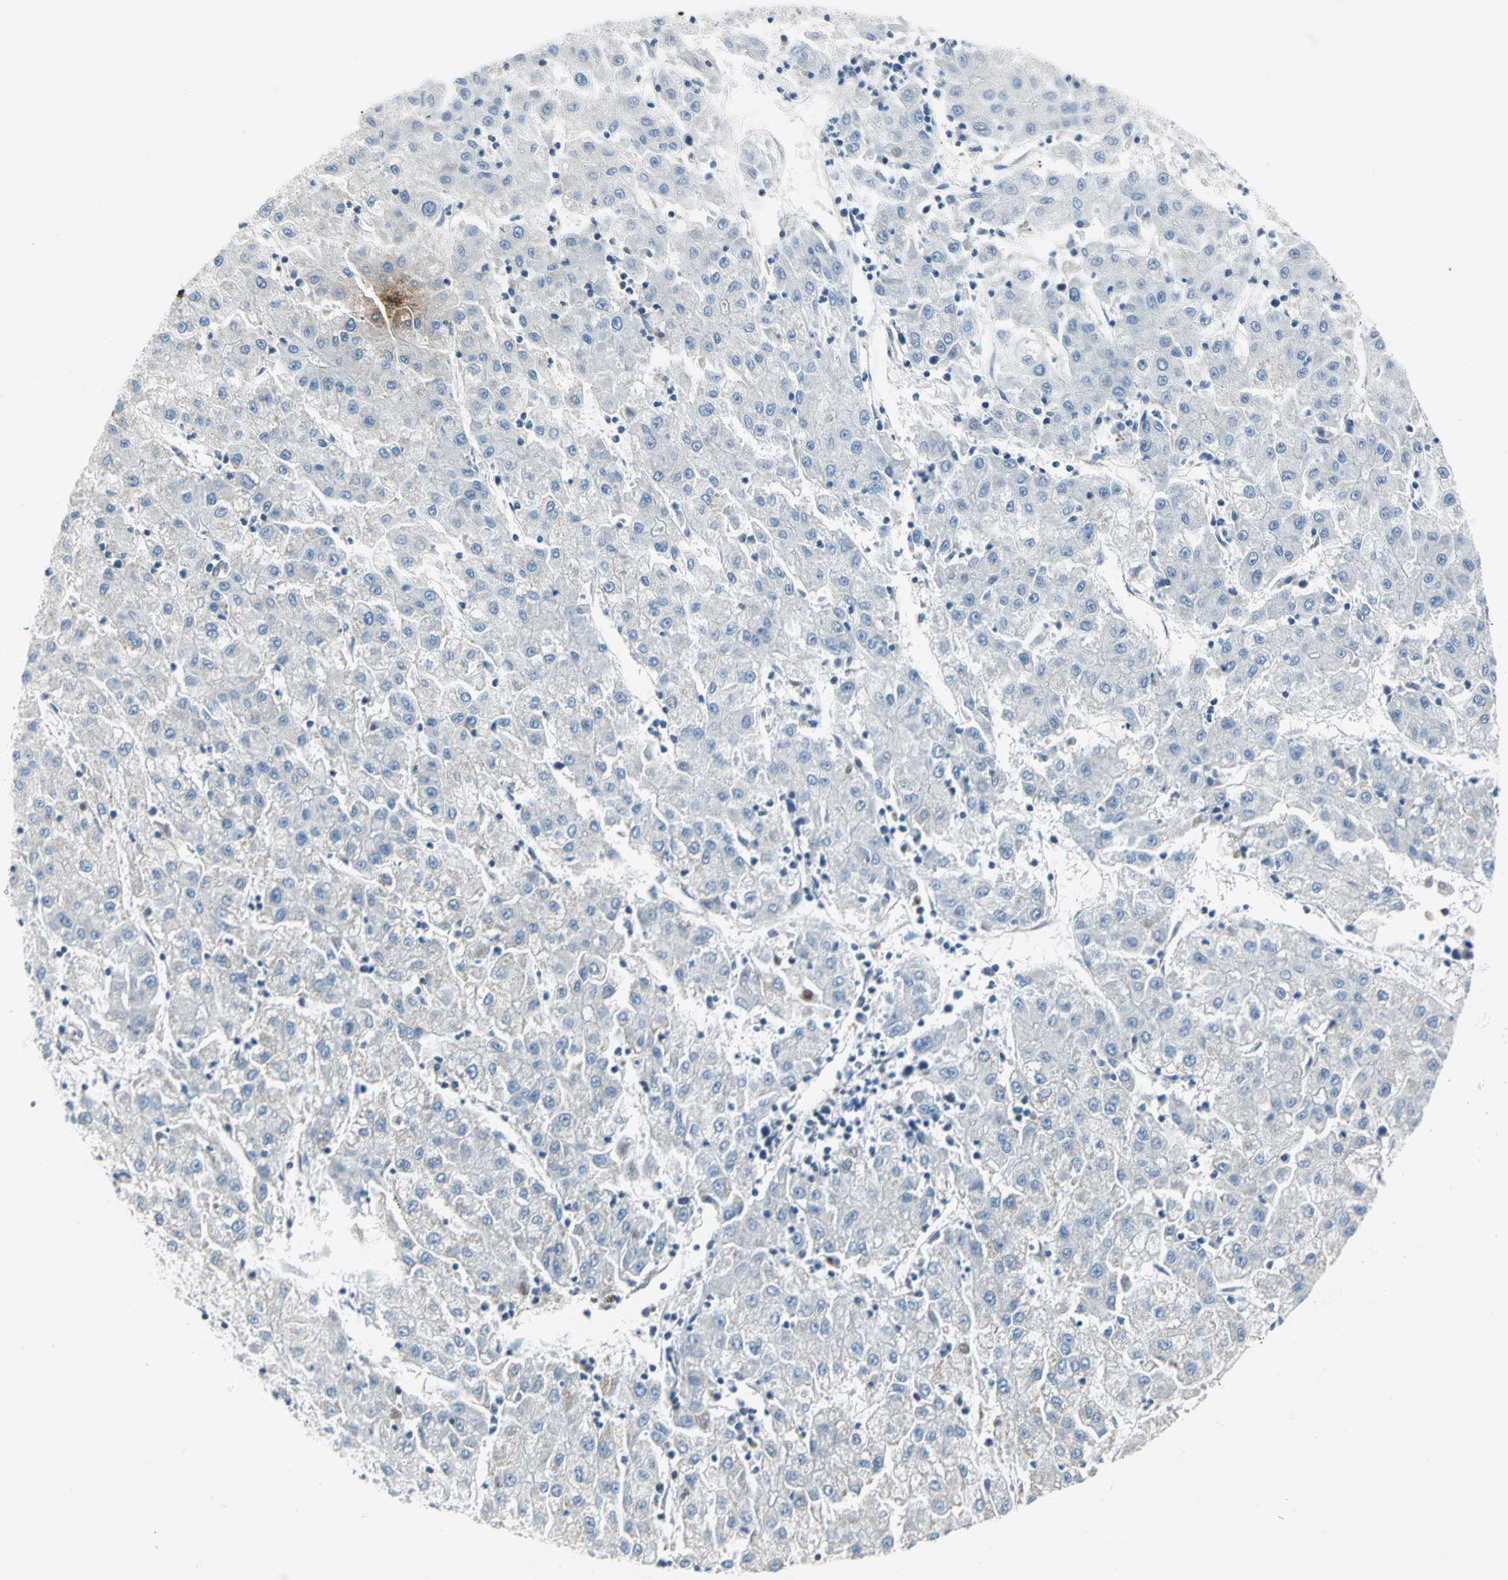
{"staining": {"intensity": "negative", "quantity": "none", "location": "none"}, "tissue": "liver cancer", "cell_type": "Tumor cells", "image_type": "cancer", "snomed": [{"axis": "morphology", "description": "Carcinoma, Hepatocellular, NOS"}, {"axis": "topography", "description": "Liver"}], "caption": "IHC of human hepatocellular carcinoma (liver) exhibits no positivity in tumor cells.", "gene": "ALOX15", "patient": {"sex": "male", "age": 72}}